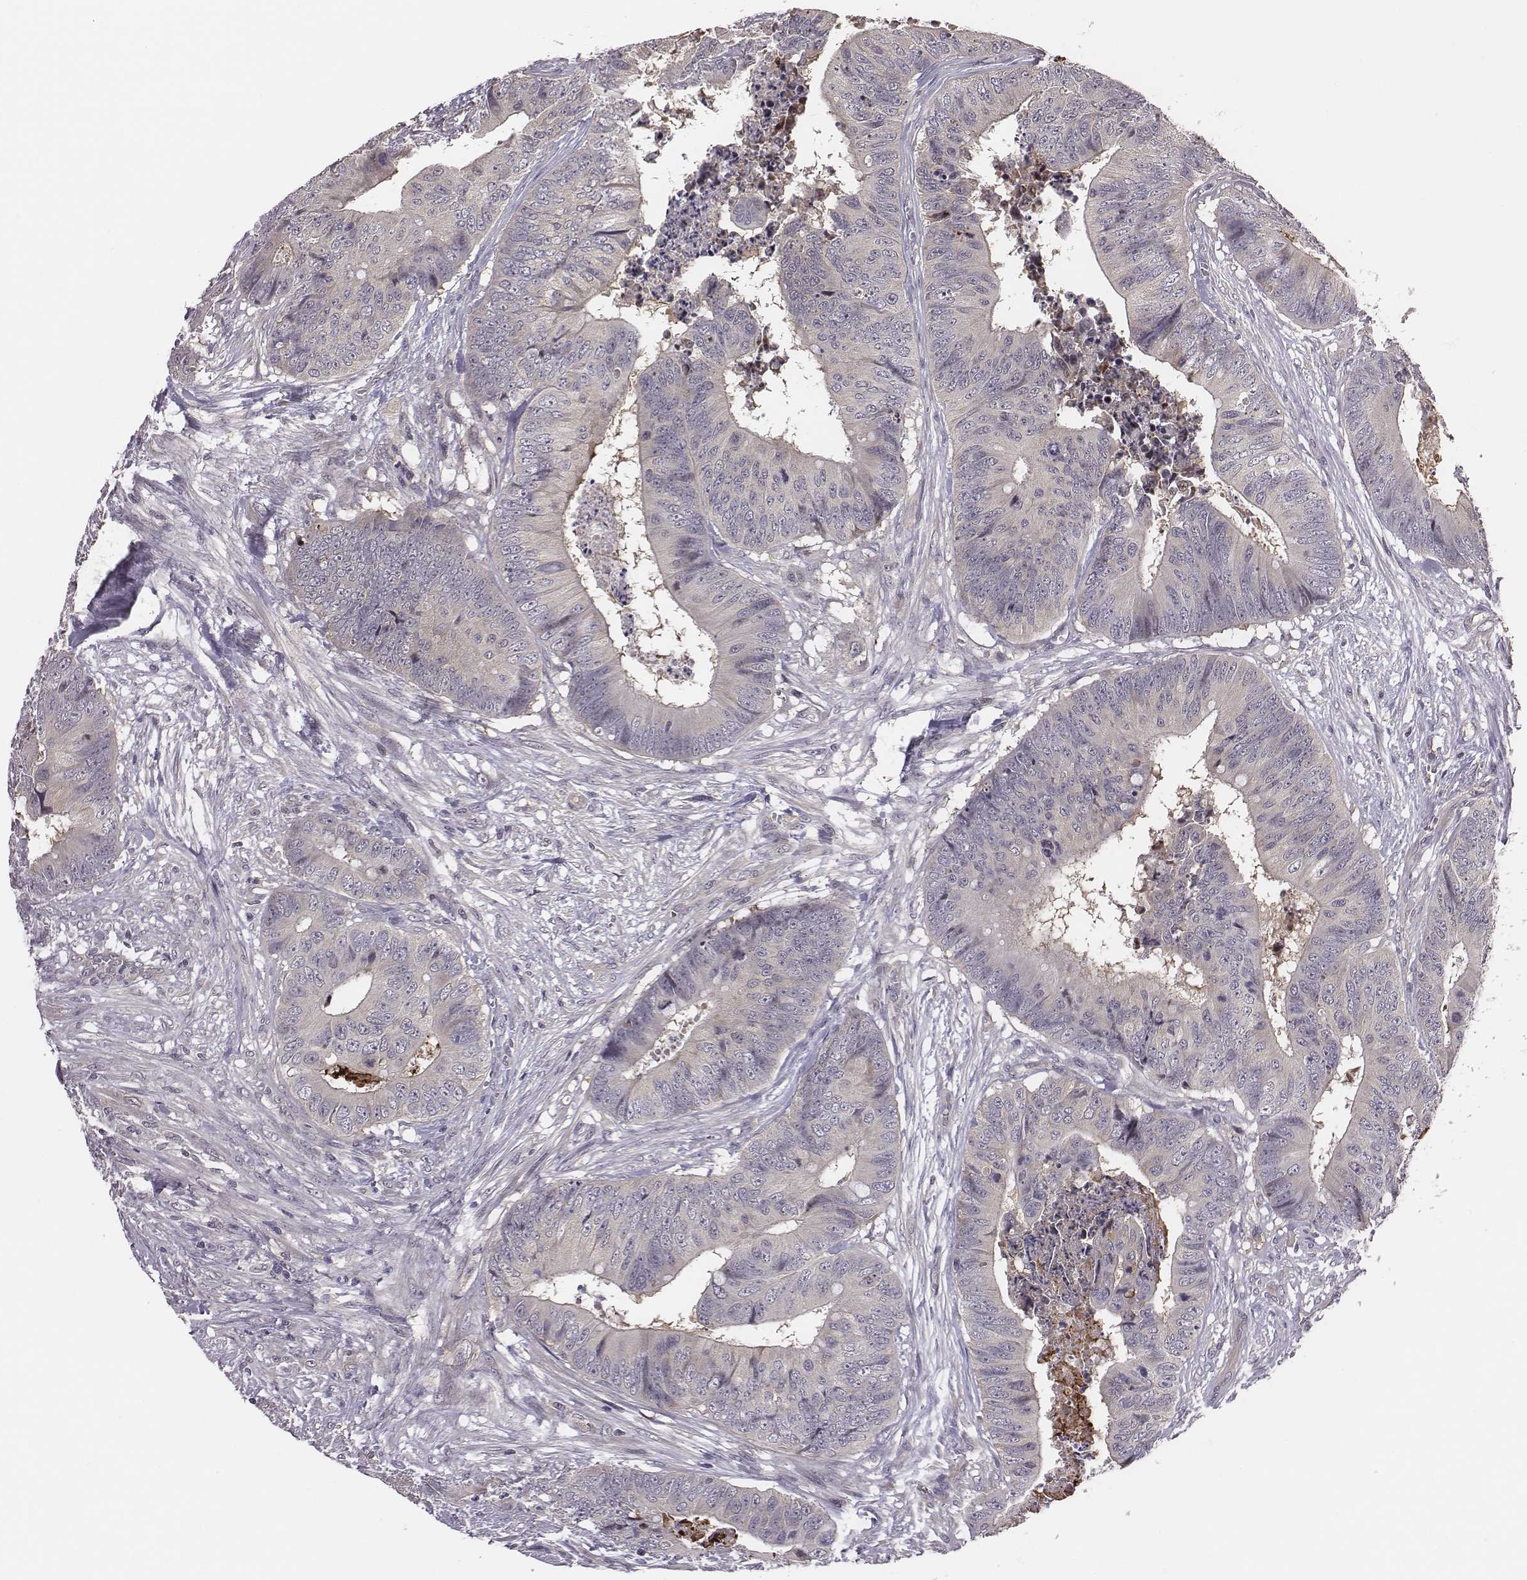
{"staining": {"intensity": "negative", "quantity": "none", "location": "none"}, "tissue": "colorectal cancer", "cell_type": "Tumor cells", "image_type": "cancer", "snomed": [{"axis": "morphology", "description": "Adenocarcinoma, NOS"}, {"axis": "topography", "description": "Colon"}], "caption": "Immunohistochemistry (IHC) micrograph of neoplastic tissue: colorectal cancer stained with DAB shows no significant protein expression in tumor cells. (IHC, brightfield microscopy, high magnification).", "gene": "SMURF2", "patient": {"sex": "male", "age": 84}}